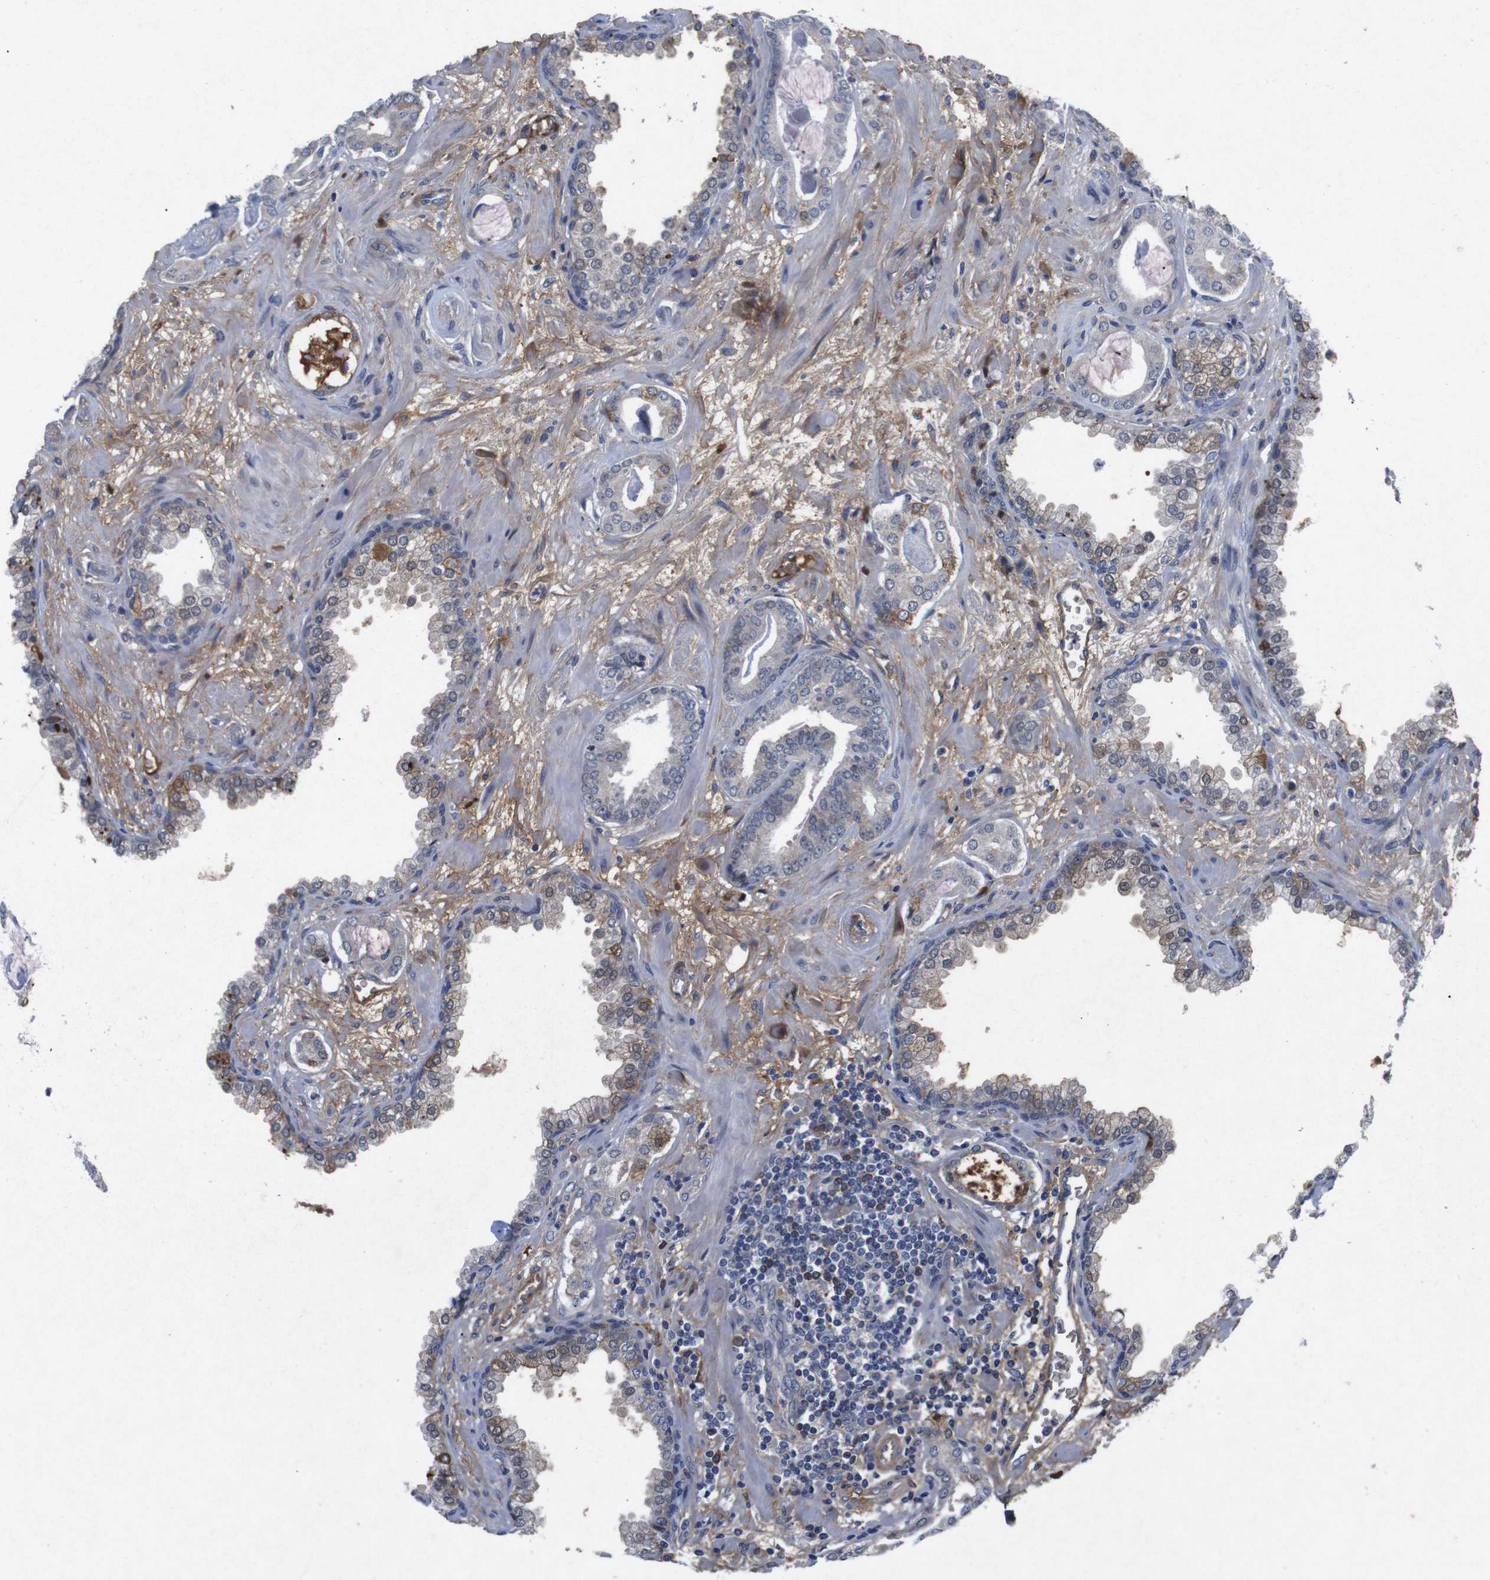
{"staining": {"intensity": "moderate", "quantity": "<25%", "location": "cytoplasmic/membranous"}, "tissue": "prostate cancer", "cell_type": "Tumor cells", "image_type": "cancer", "snomed": [{"axis": "morphology", "description": "Adenocarcinoma, Low grade"}, {"axis": "topography", "description": "Prostate"}], "caption": "High-magnification brightfield microscopy of prostate adenocarcinoma (low-grade) stained with DAB (brown) and counterstained with hematoxylin (blue). tumor cells exhibit moderate cytoplasmic/membranous staining is present in about<25% of cells. (Brightfield microscopy of DAB IHC at high magnification).", "gene": "SPTB", "patient": {"sex": "male", "age": 53}}